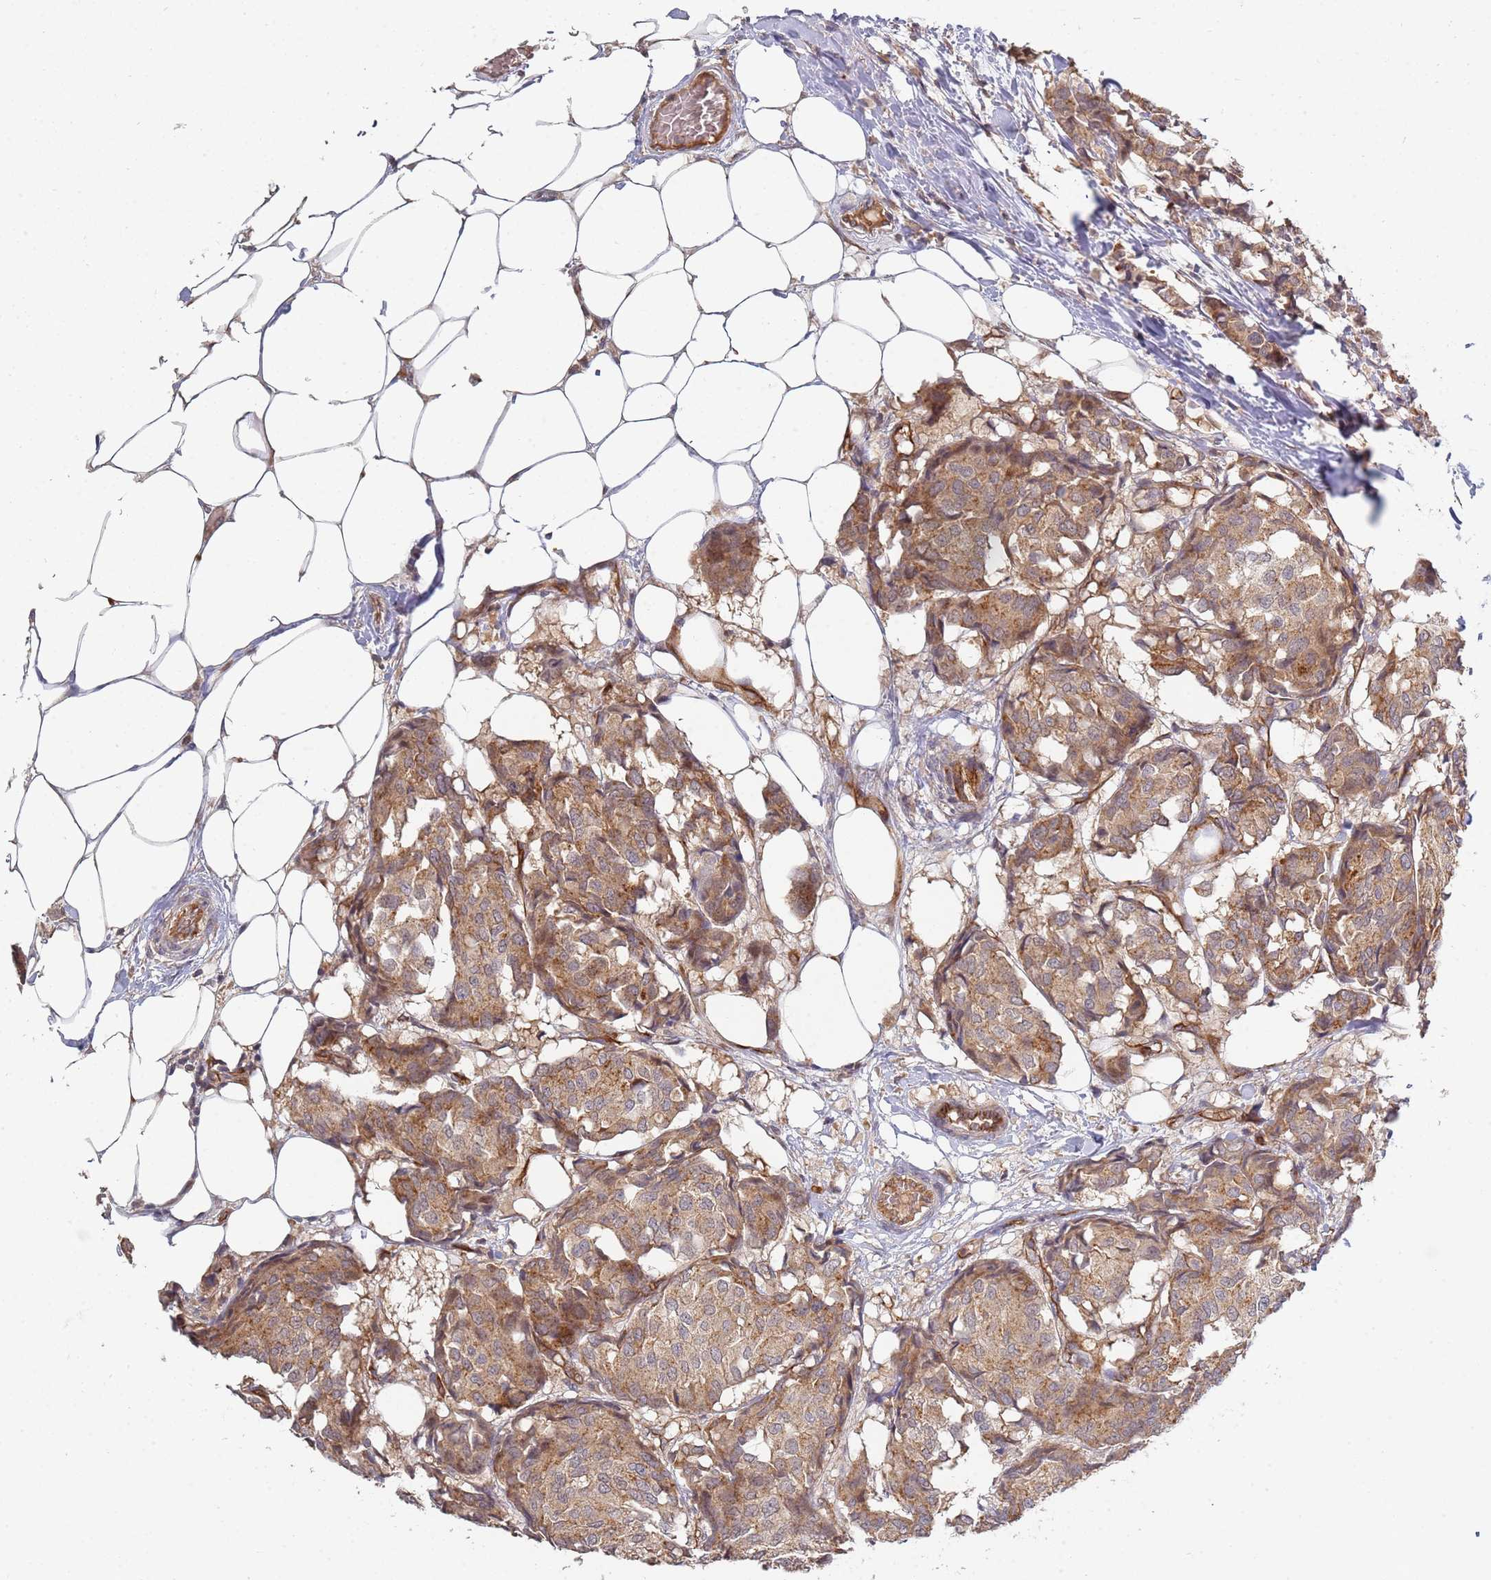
{"staining": {"intensity": "moderate", "quantity": ">75%", "location": "cytoplasmic/membranous"}, "tissue": "breast cancer", "cell_type": "Tumor cells", "image_type": "cancer", "snomed": [{"axis": "morphology", "description": "Duct carcinoma"}, {"axis": "topography", "description": "Breast"}], "caption": "An immunohistochemistry (IHC) photomicrograph of tumor tissue is shown. Protein staining in brown highlights moderate cytoplasmic/membranous positivity in breast infiltrating ductal carcinoma within tumor cells.", "gene": "ABCB6", "patient": {"sex": "female", "age": 75}}